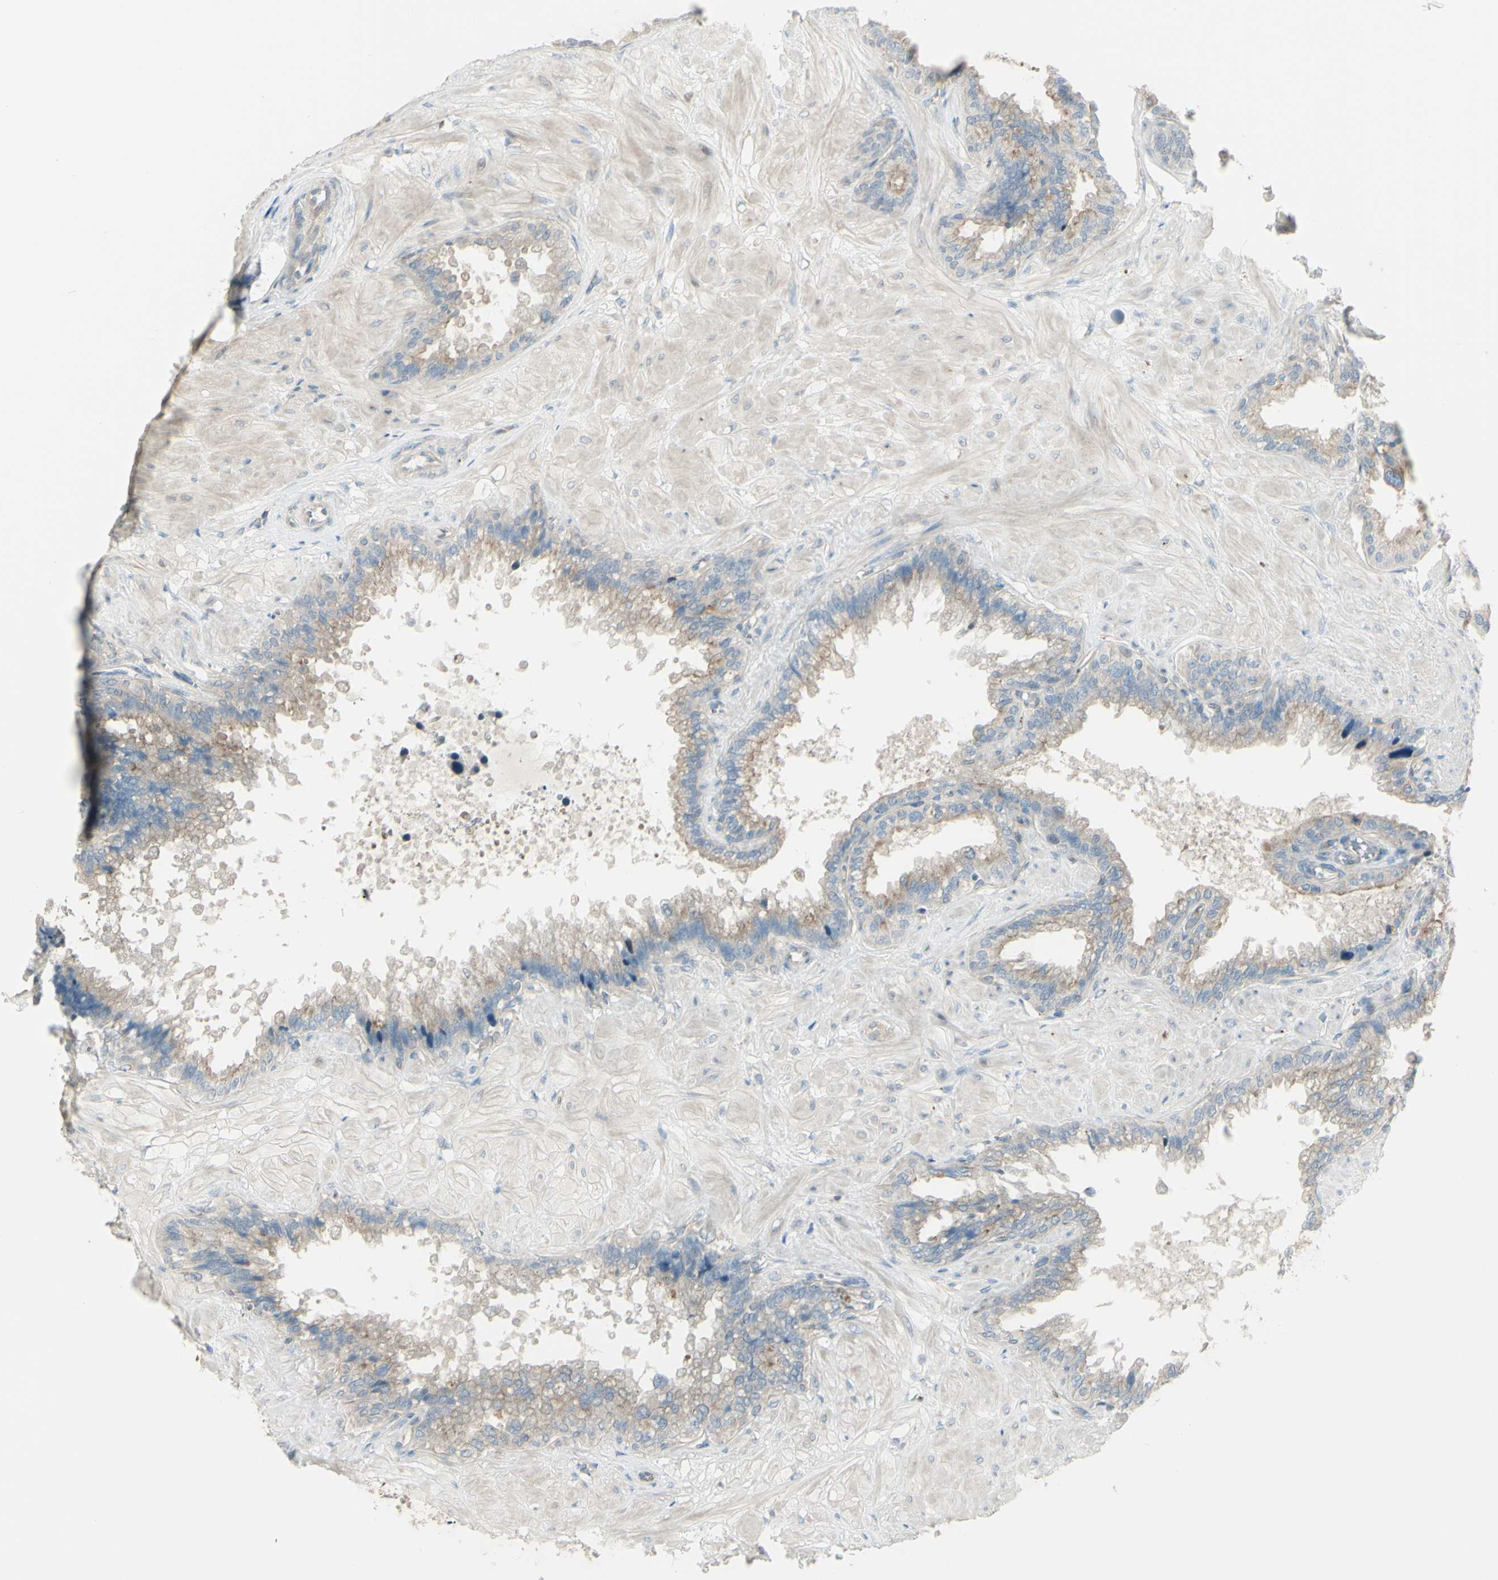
{"staining": {"intensity": "weak", "quantity": "<25%", "location": "cytoplasmic/membranous"}, "tissue": "seminal vesicle", "cell_type": "Glandular cells", "image_type": "normal", "snomed": [{"axis": "morphology", "description": "Normal tissue, NOS"}, {"axis": "topography", "description": "Seminal veicle"}], "caption": "Immunohistochemistry micrograph of unremarkable human seminal vesicle stained for a protein (brown), which displays no staining in glandular cells. The staining is performed using DAB brown chromogen with nuclei counter-stained in using hematoxylin.", "gene": "LMTK2", "patient": {"sex": "male", "age": 46}}